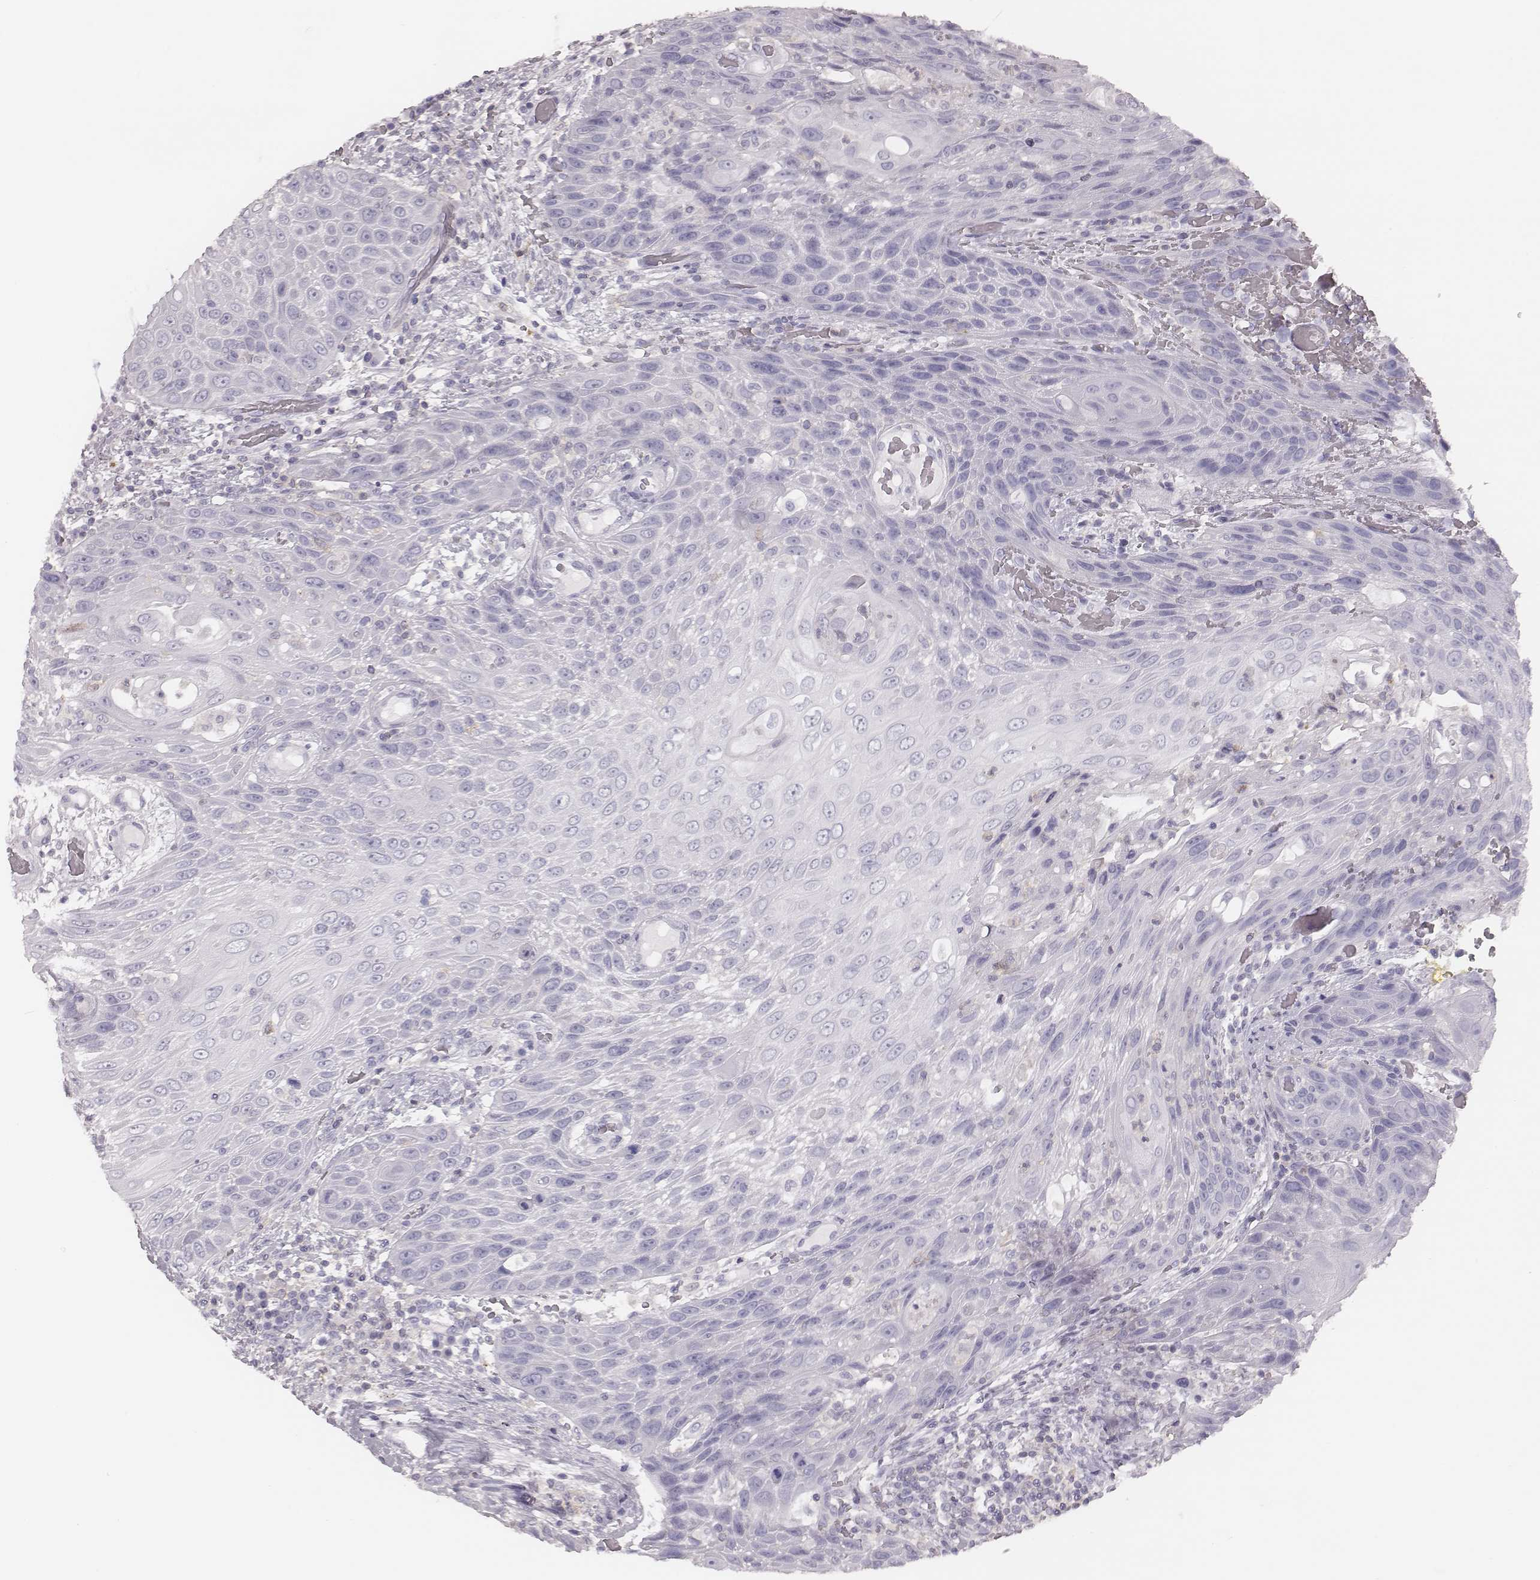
{"staining": {"intensity": "negative", "quantity": "none", "location": "none"}, "tissue": "head and neck cancer", "cell_type": "Tumor cells", "image_type": "cancer", "snomed": [{"axis": "morphology", "description": "Squamous cell carcinoma, NOS"}, {"axis": "topography", "description": "Head-Neck"}], "caption": "Head and neck cancer (squamous cell carcinoma) was stained to show a protein in brown. There is no significant expression in tumor cells.", "gene": "ZNF365", "patient": {"sex": "male", "age": 69}}